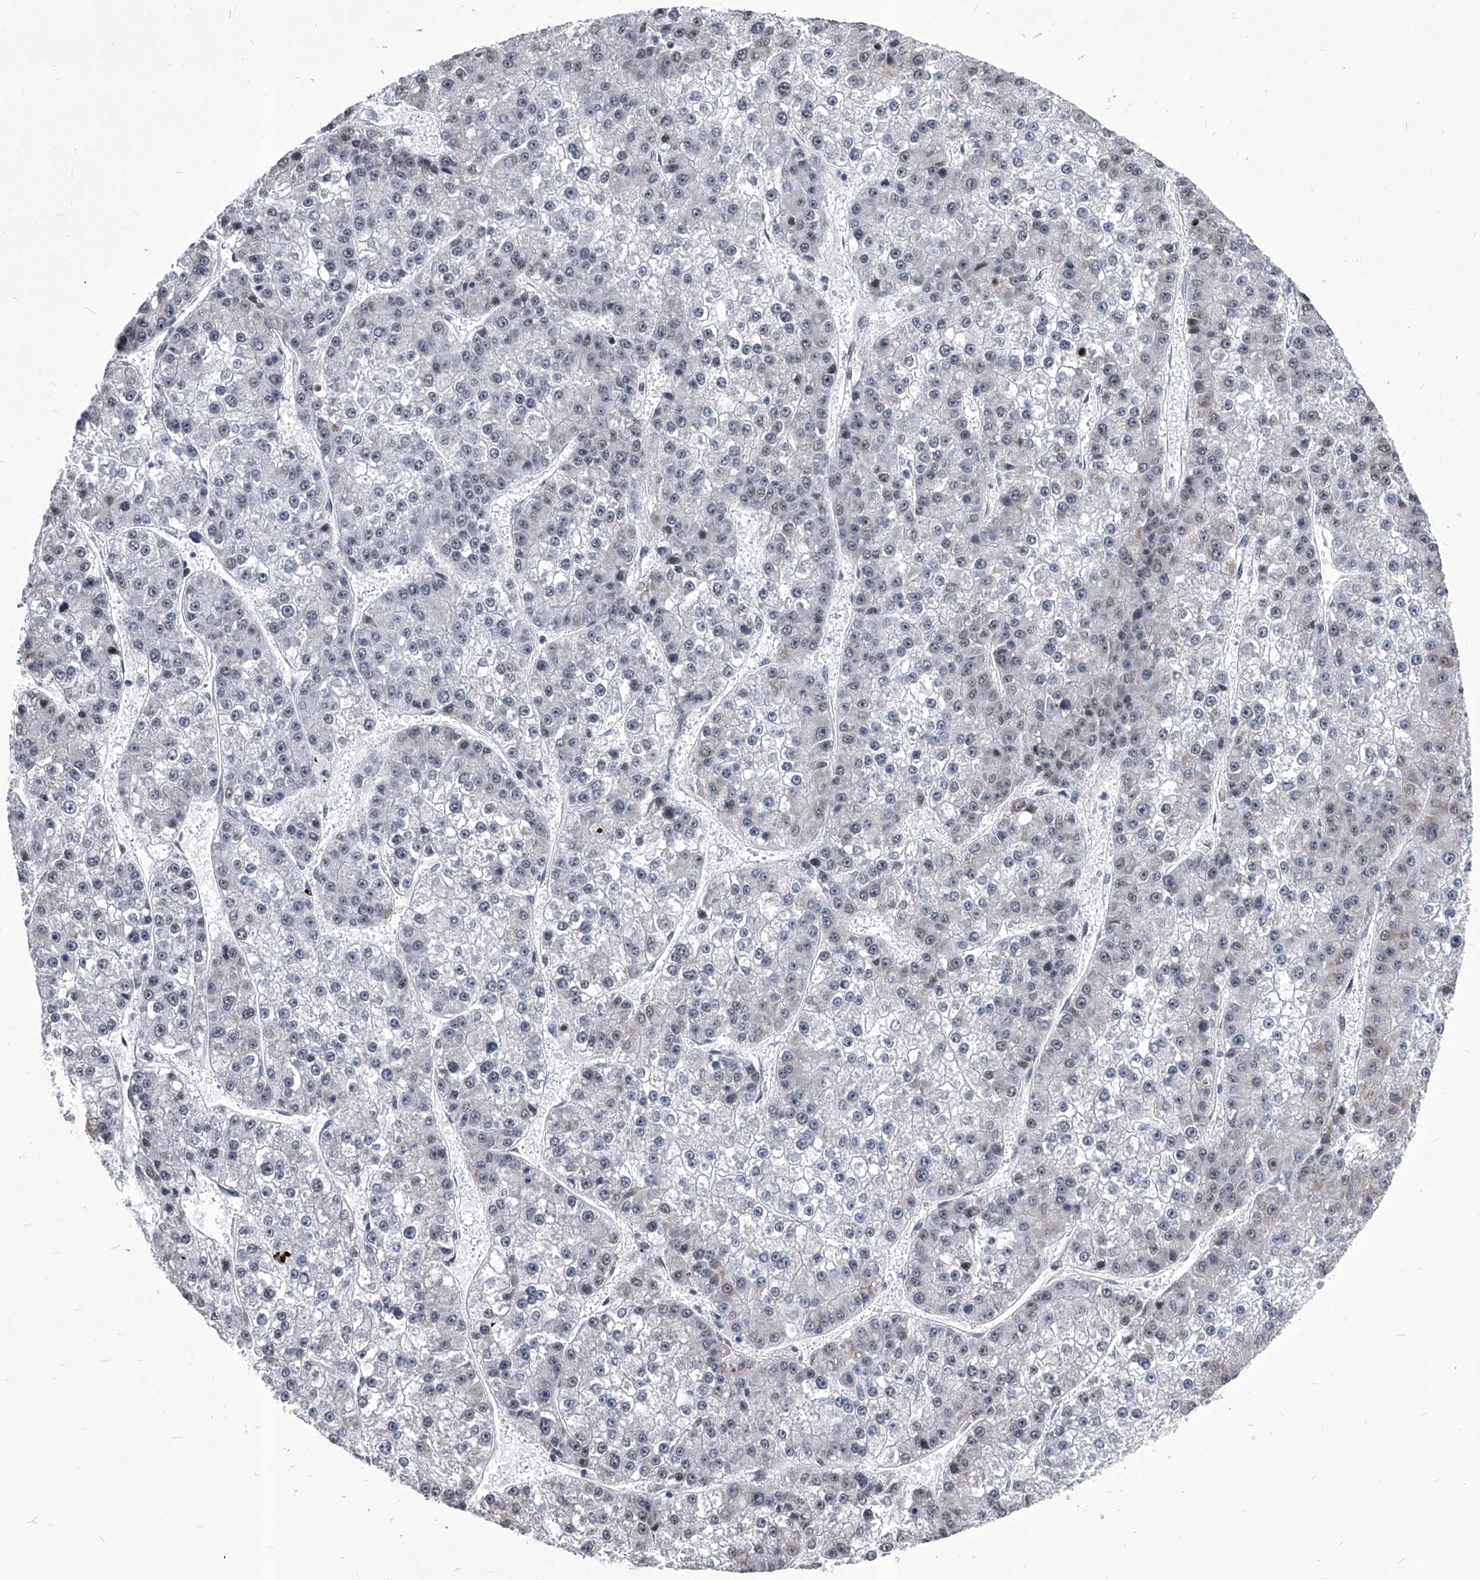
{"staining": {"intensity": "negative", "quantity": "none", "location": "none"}, "tissue": "liver cancer", "cell_type": "Tumor cells", "image_type": "cancer", "snomed": [{"axis": "morphology", "description": "Carcinoma, Hepatocellular, NOS"}, {"axis": "topography", "description": "Liver"}], "caption": "This is an immunohistochemistry image of liver cancer (hepatocellular carcinoma). There is no staining in tumor cells.", "gene": "CMTR1", "patient": {"sex": "female", "age": 73}}